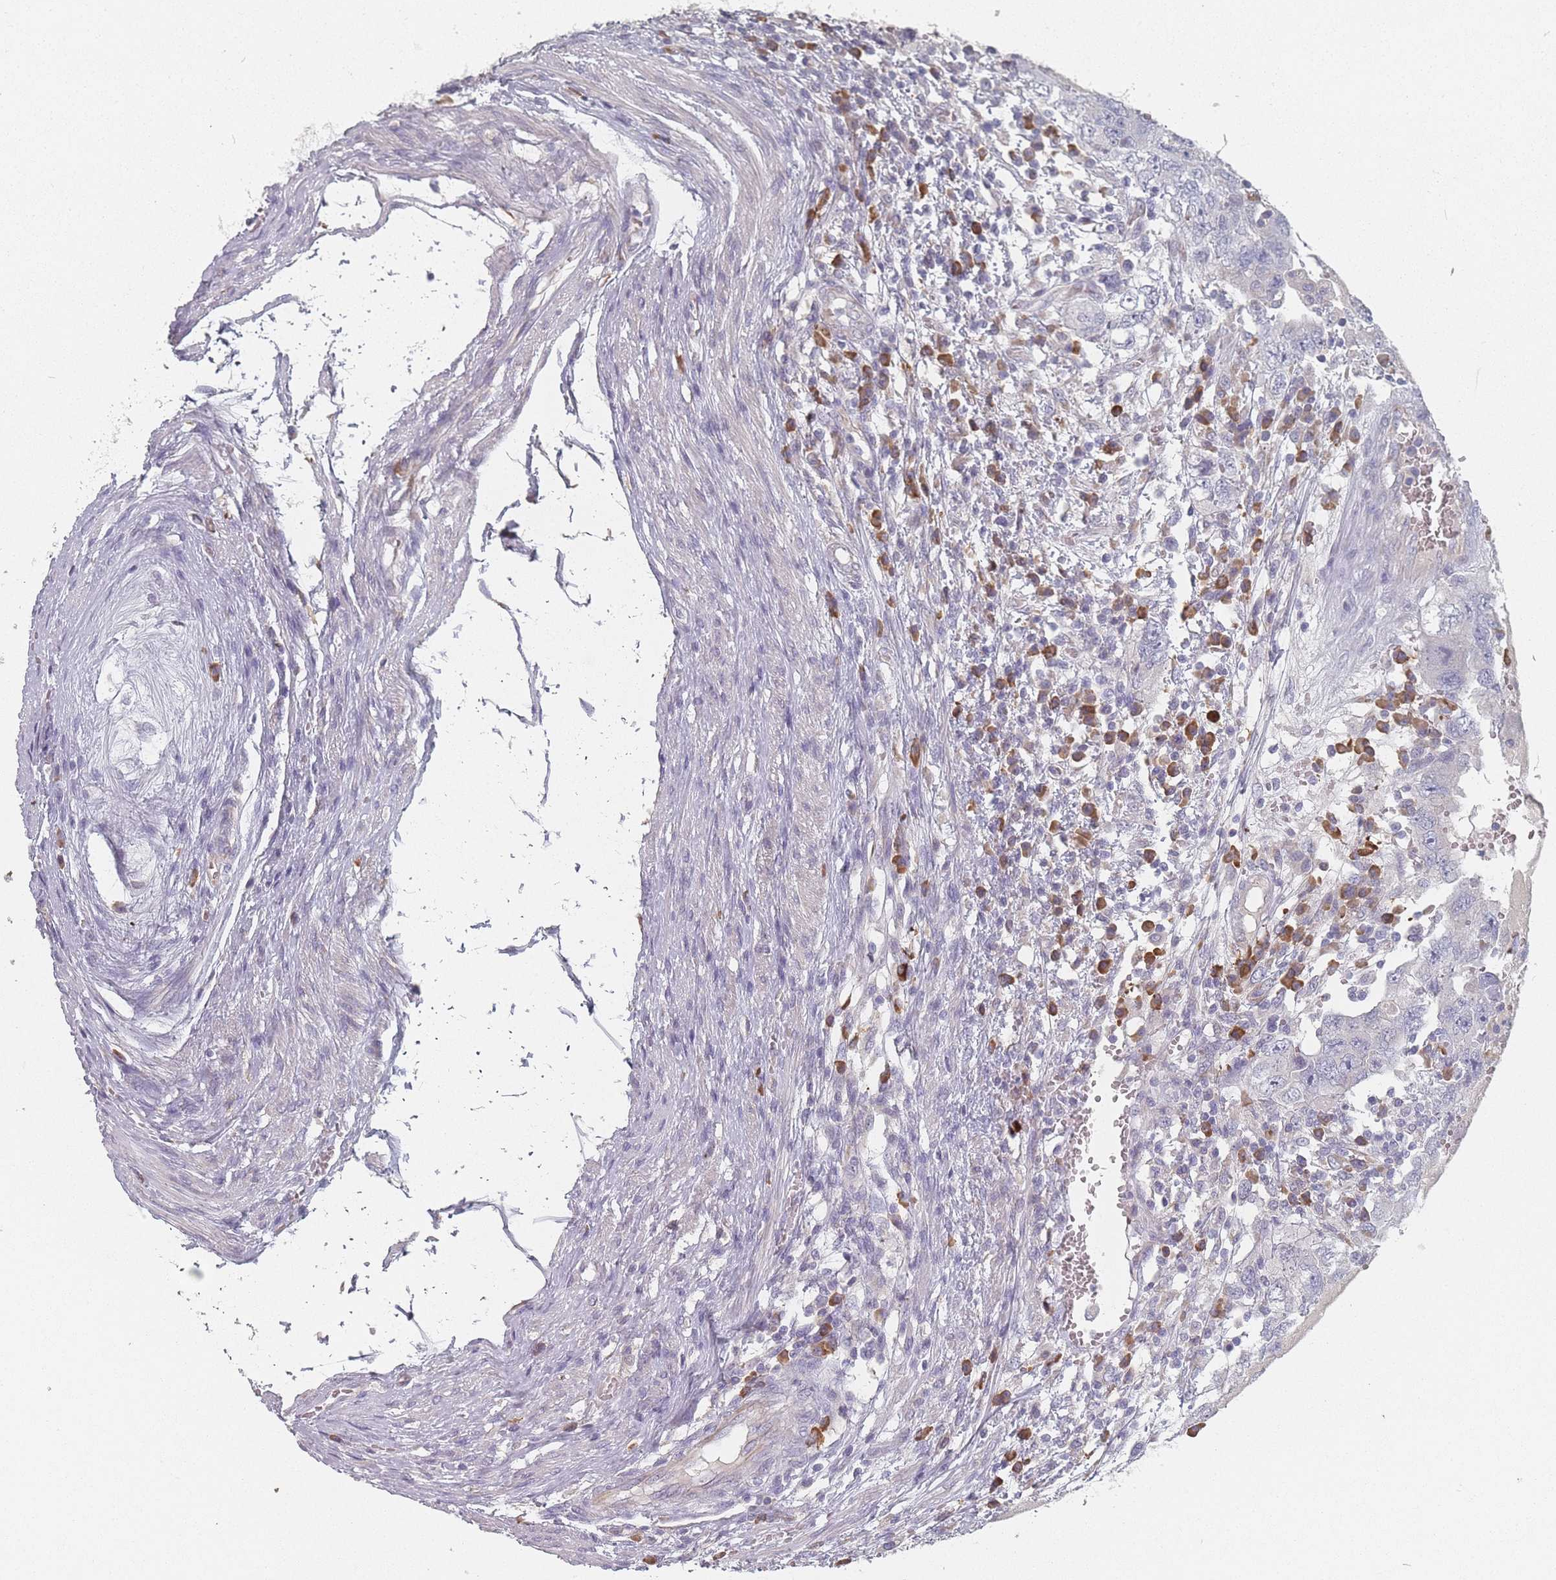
{"staining": {"intensity": "negative", "quantity": "none", "location": "none"}, "tissue": "testis cancer", "cell_type": "Tumor cells", "image_type": "cancer", "snomed": [{"axis": "morphology", "description": "Carcinoma, Embryonal, NOS"}, {"axis": "topography", "description": "Testis"}], "caption": "This is an immunohistochemistry (IHC) photomicrograph of testis embryonal carcinoma. There is no positivity in tumor cells.", "gene": "SLC35E4", "patient": {"sex": "male", "age": 26}}